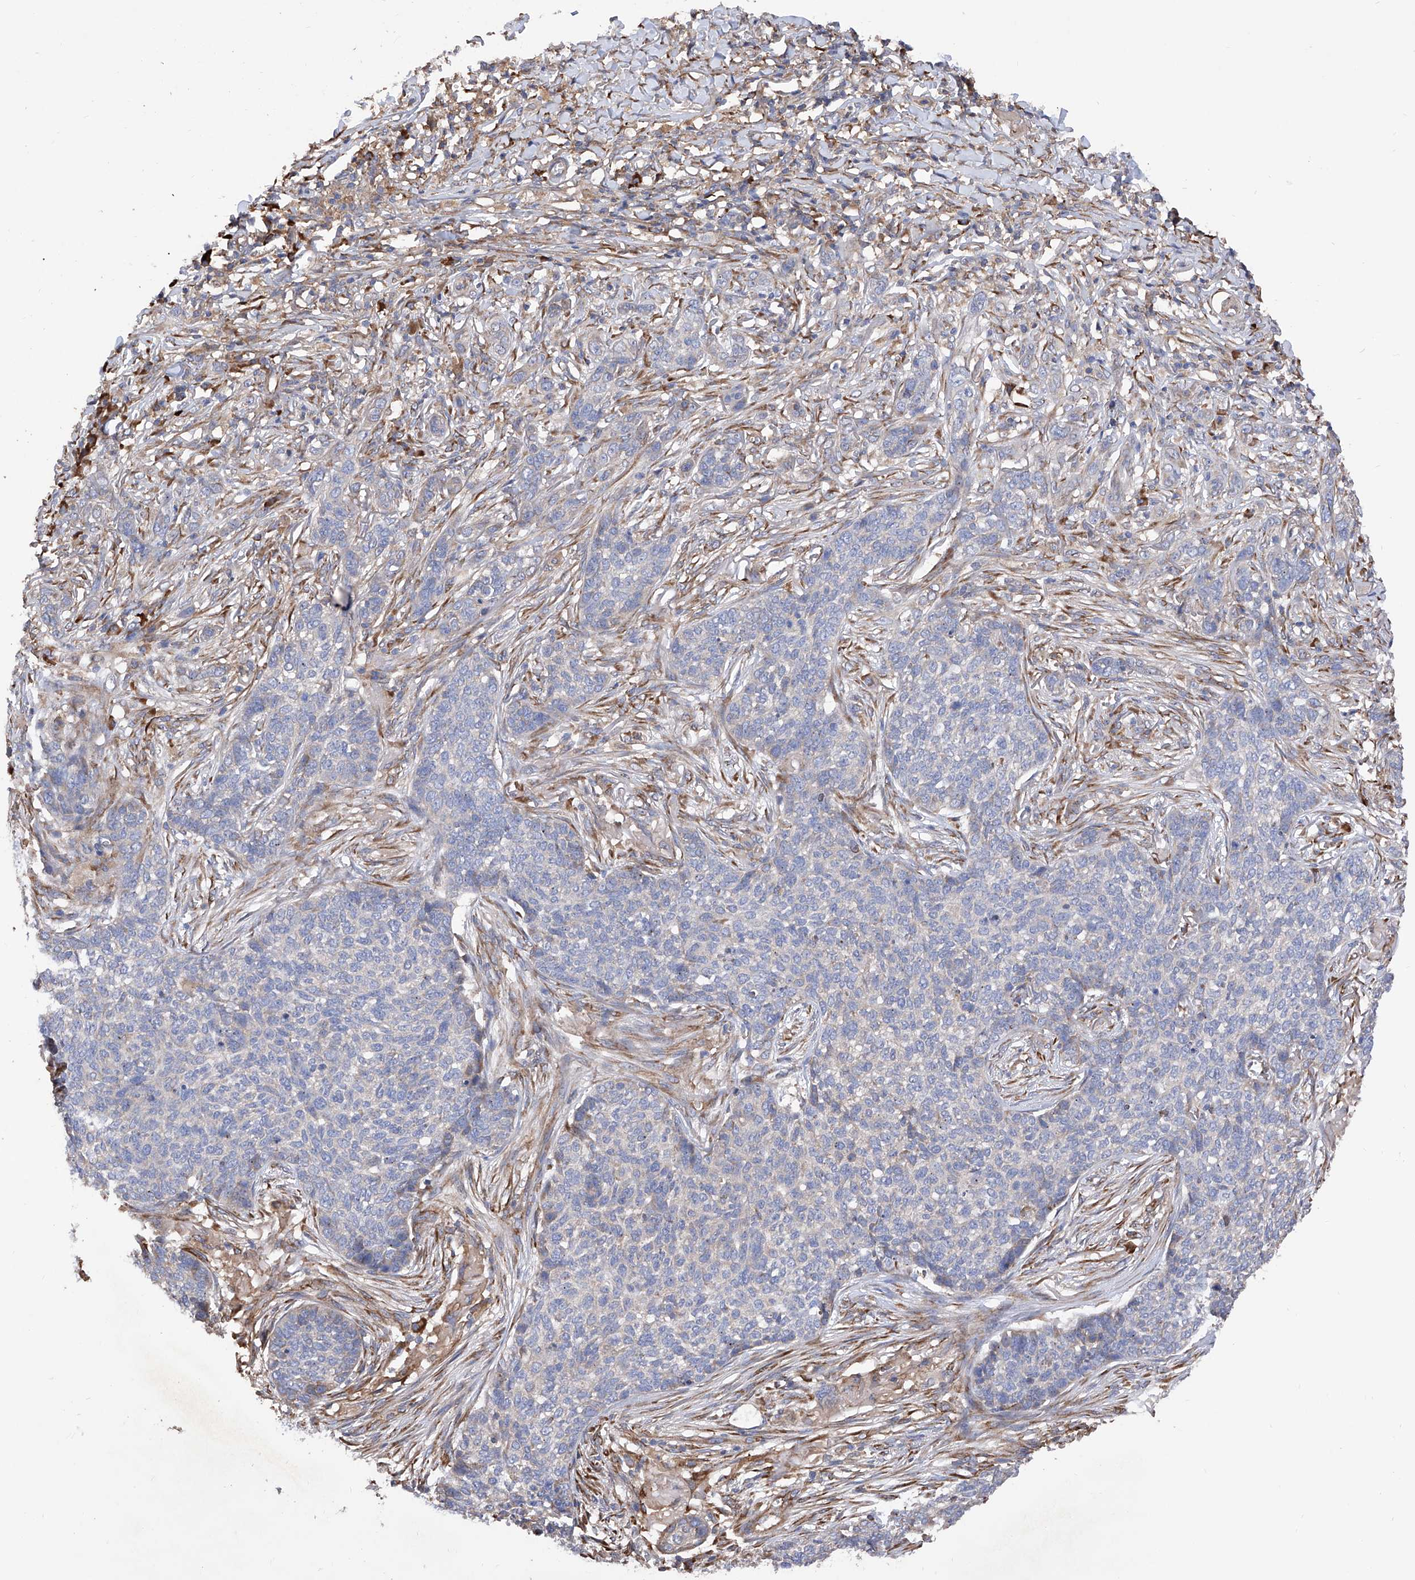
{"staining": {"intensity": "negative", "quantity": "none", "location": "none"}, "tissue": "skin cancer", "cell_type": "Tumor cells", "image_type": "cancer", "snomed": [{"axis": "morphology", "description": "Basal cell carcinoma"}, {"axis": "topography", "description": "Skin"}], "caption": "Skin cancer (basal cell carcinoma) stained for a protein using IHC reveals no positivity tumor cells.", "gene": "INPP5B", "patient": {"sex": "male", "age": 85}}